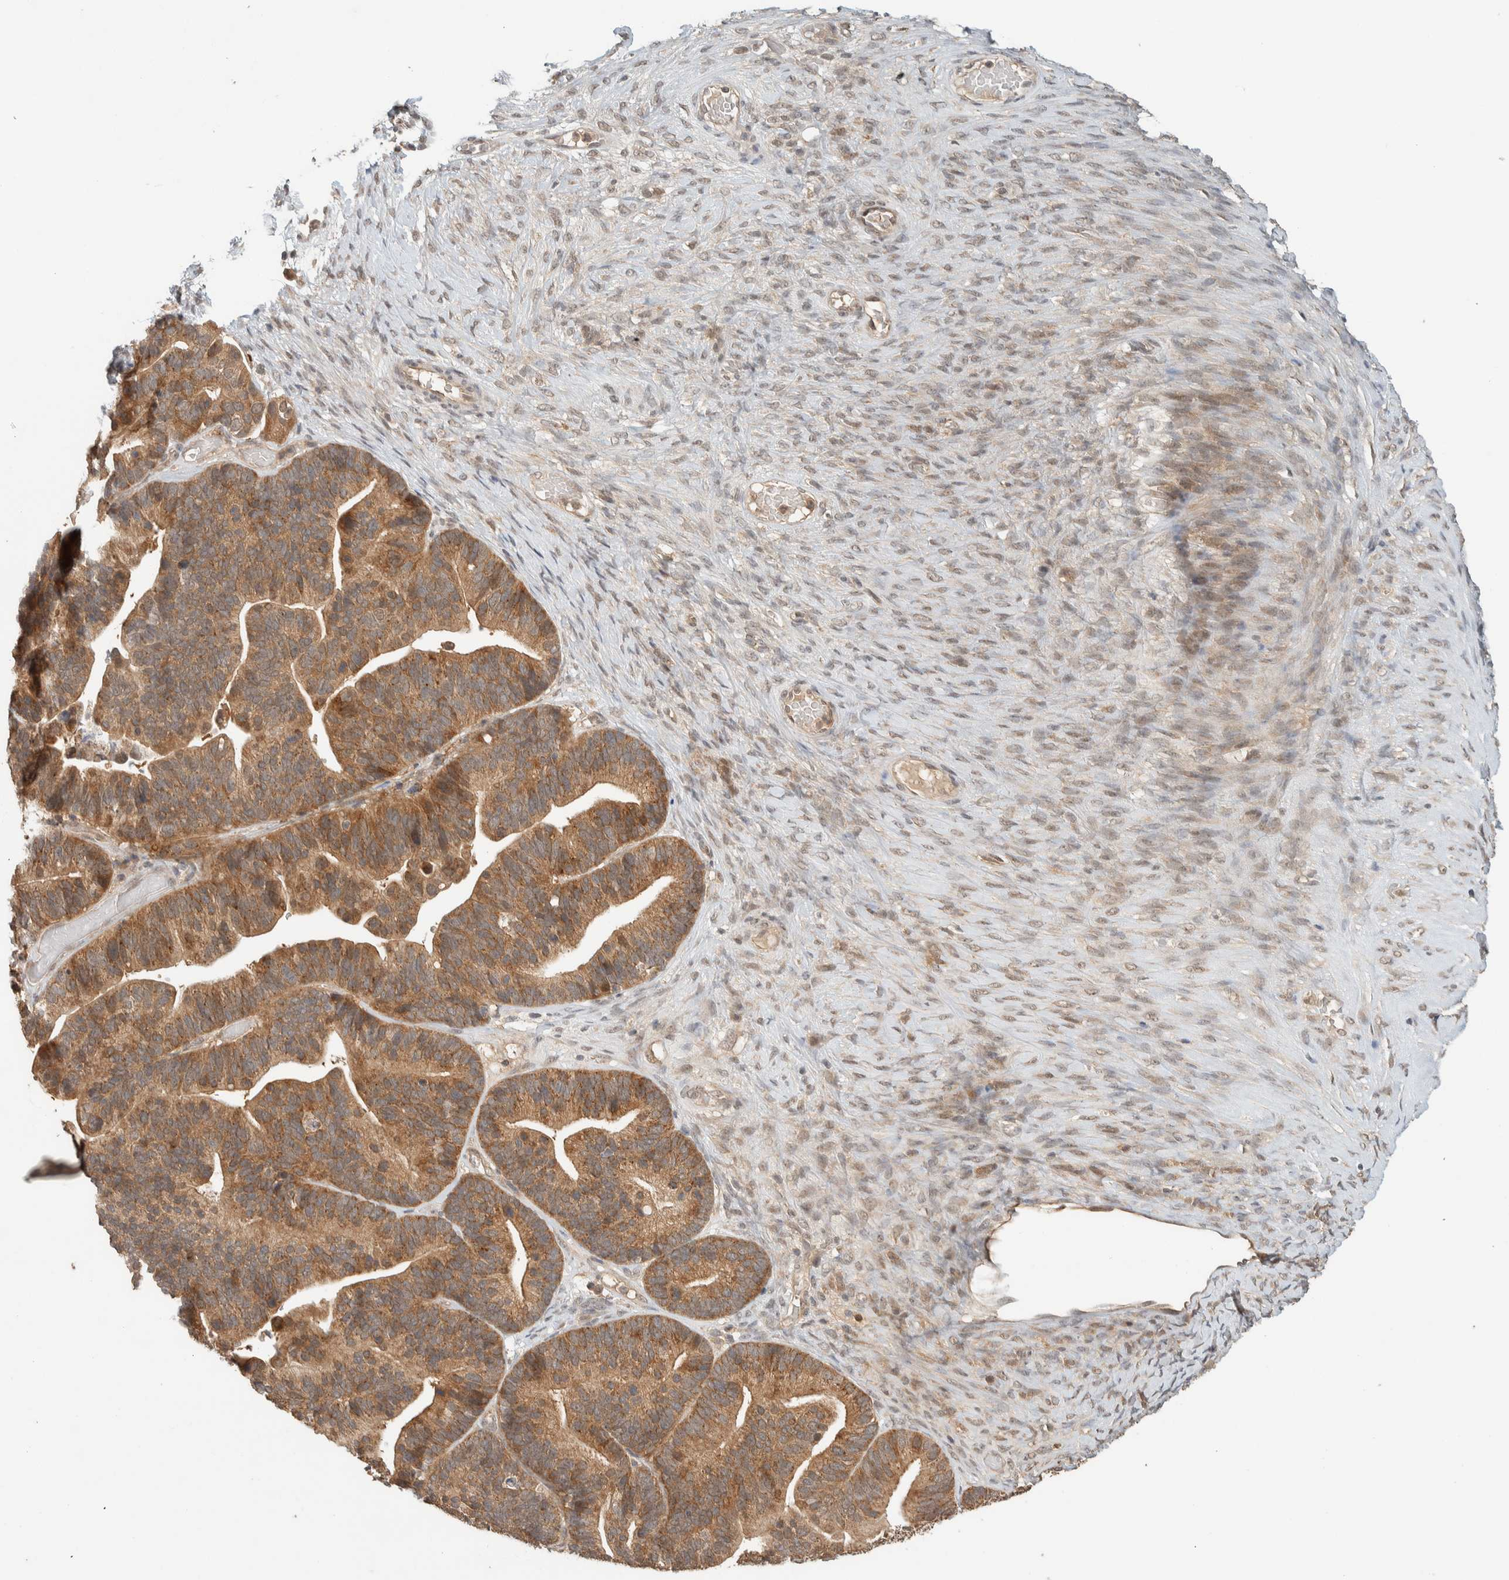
{"staining": {"intensity": "strong", "quantity": ">75%", "location": "cytoplasmic/membranous"}, "tissue": "ovarian cancer", "cell_type": "Tumor cells", "image_type": "cancer", "snomed": [{"axis": "morphology", "description": "Cystadenocarcinoma, serous, NOS"}, {"axis": "topography", "description": "Ovary"}], "caption": "This is a micrograph of immunohistochemistry (IHC) staining of ovarian cancer (serous cystadenocarcinoma), which shows strong expression in the cytoplasmic/membranous of tumor cells.", "gene": "ZNF567", "patient": {"sex": "female", "age": 56}}